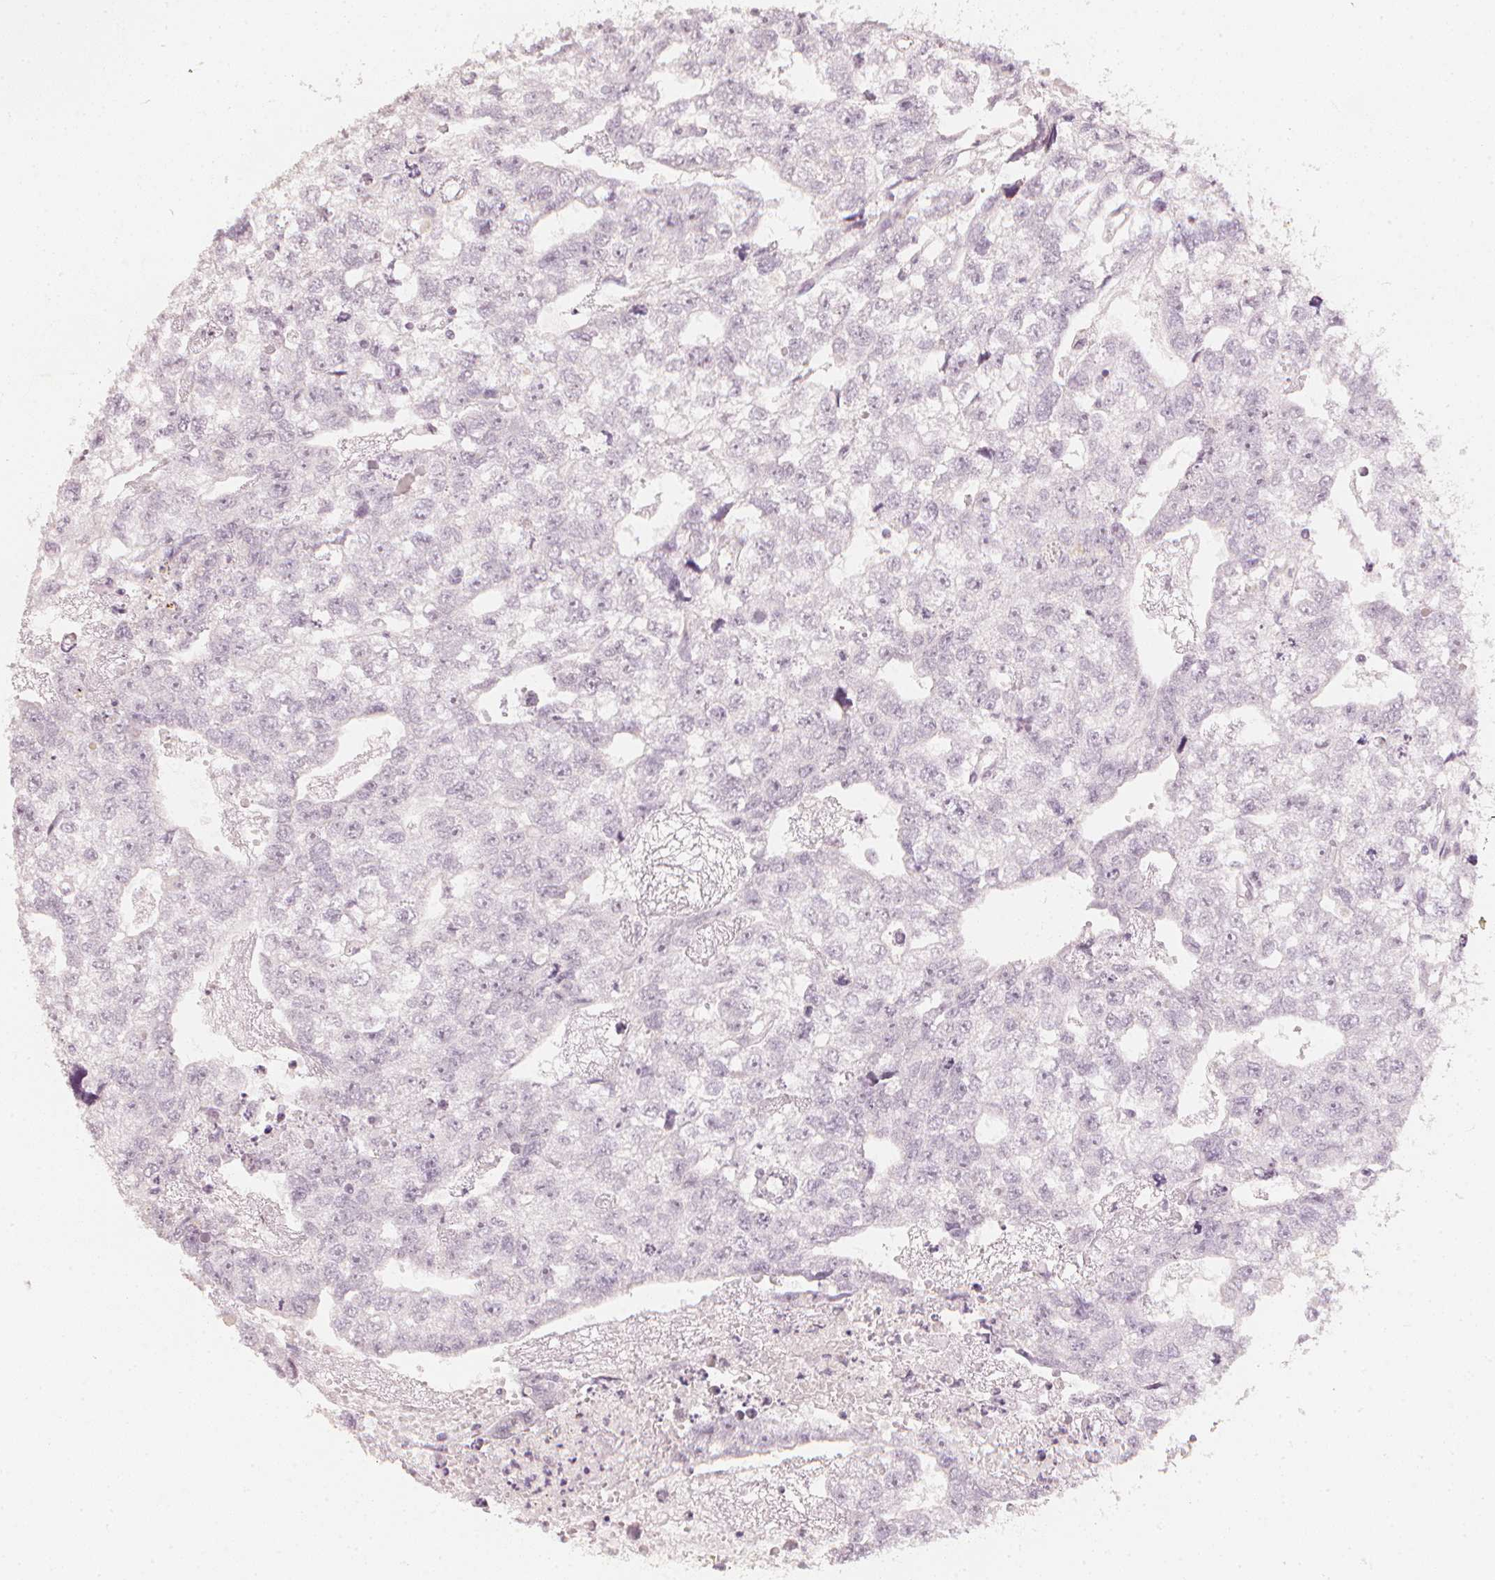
{"staining": {"intensity": "negative", "quantity": "none", "location": "none"}, "tissue": "testis cancer", "cell_type": "Tumor cells", "image_type": "cancer", "snomed": [{"axis": "morphology", "description": "Carcinoma, Embryonal, NOS"}, {"axis": "morphology", "description": "Teratoma, malignant, NOS"}, {"axis": "topography", "description": "Testis"}], "caption": "Protein analysis of testis cancer demonstrates no significant expression in tumor cells.", "gene": "CALB1", "patient": {"sex": "male", "age": 44}}